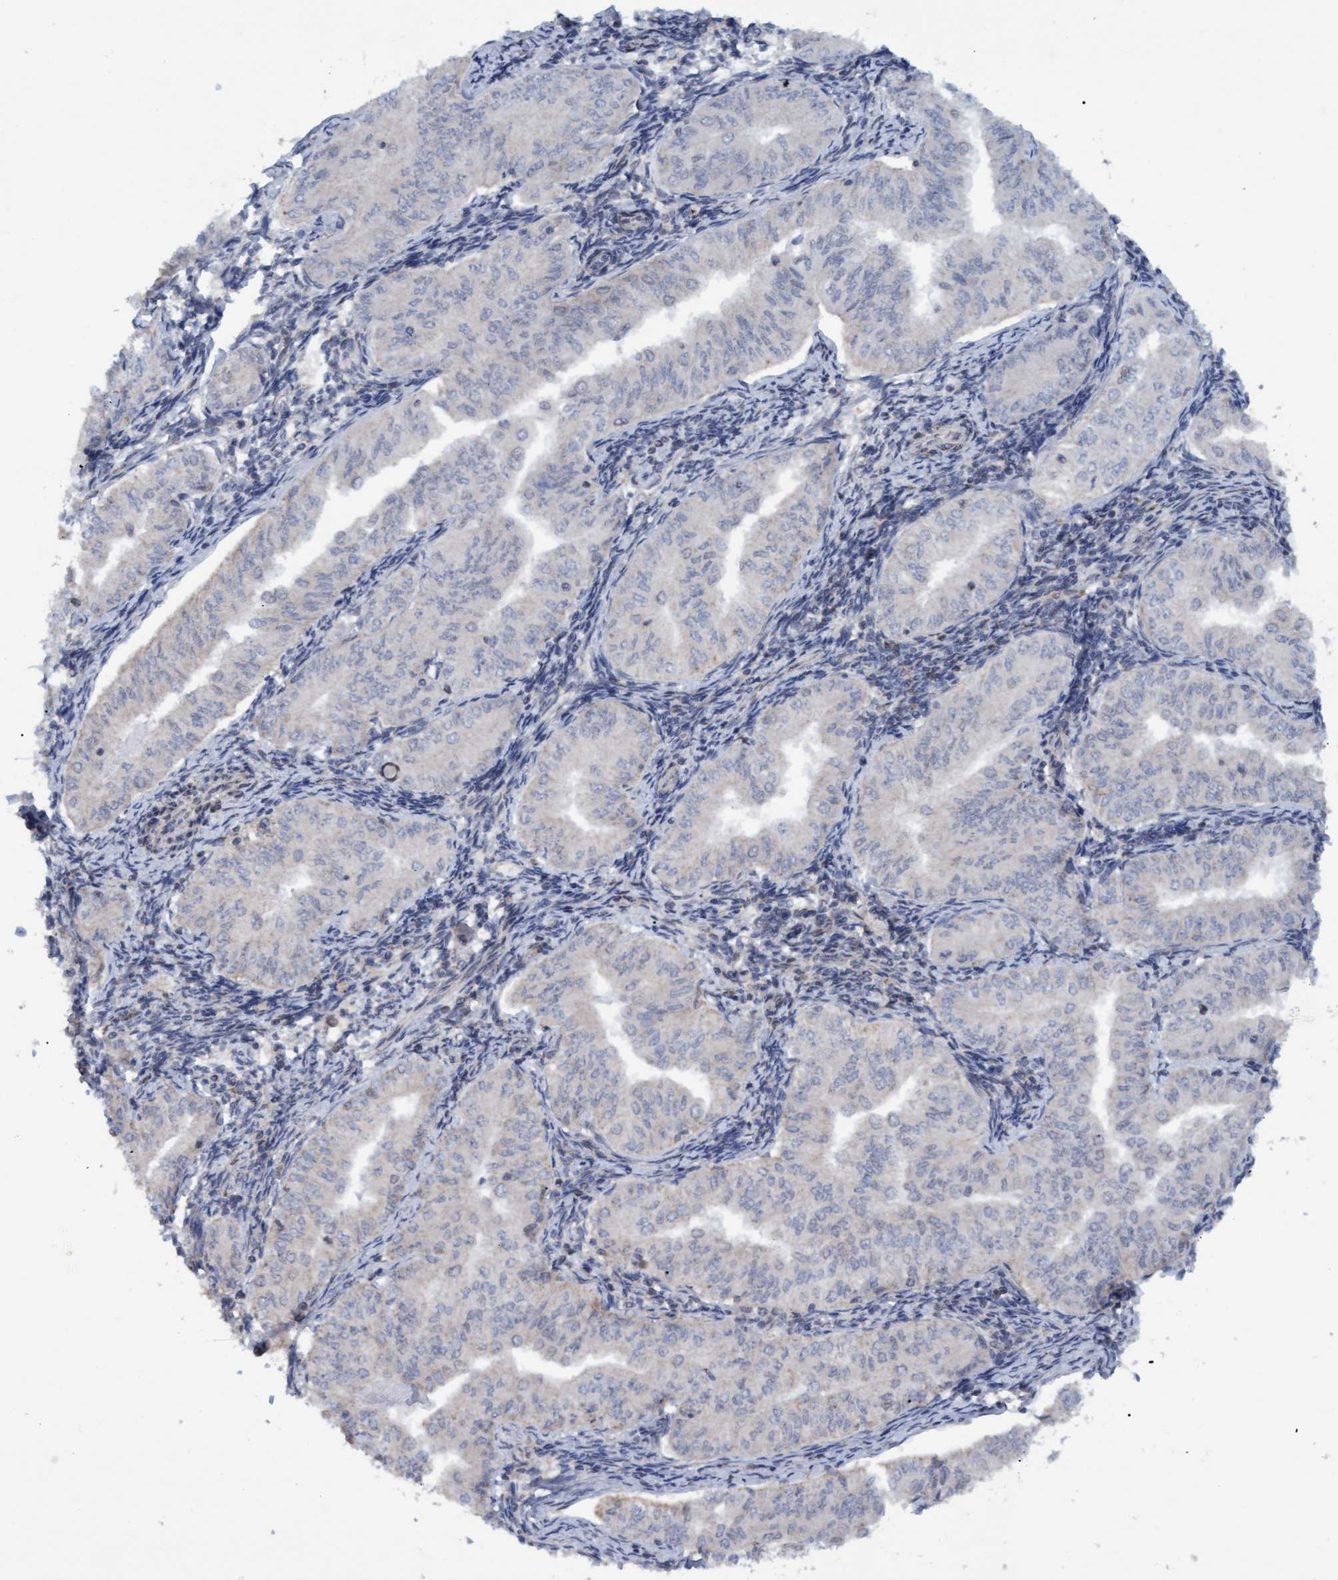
{"staining": {"intensity": "negative", "quantity": "none", "location": "none"}, "tissue": "endometrial cancer", "cell_type": "Tumor cells", "image_type": "cancer", "snomed": [{"axis": "morphology", "description": "Normal tissue, NOS"}, {"axis": "morphology", "description": "Adenocarcinoma, NOS"}, {"axis": "topography", "description": "Endometrium"}], "caption": "DAB immunohistochemical staining of human endometrial cancer (adenocarcinoma) shows no significant expression in tumor cells. (IHC, brightfield microscopy, high magnification).", "gene": "MGLL", "patient": {"sex": "female", "age": 53}}